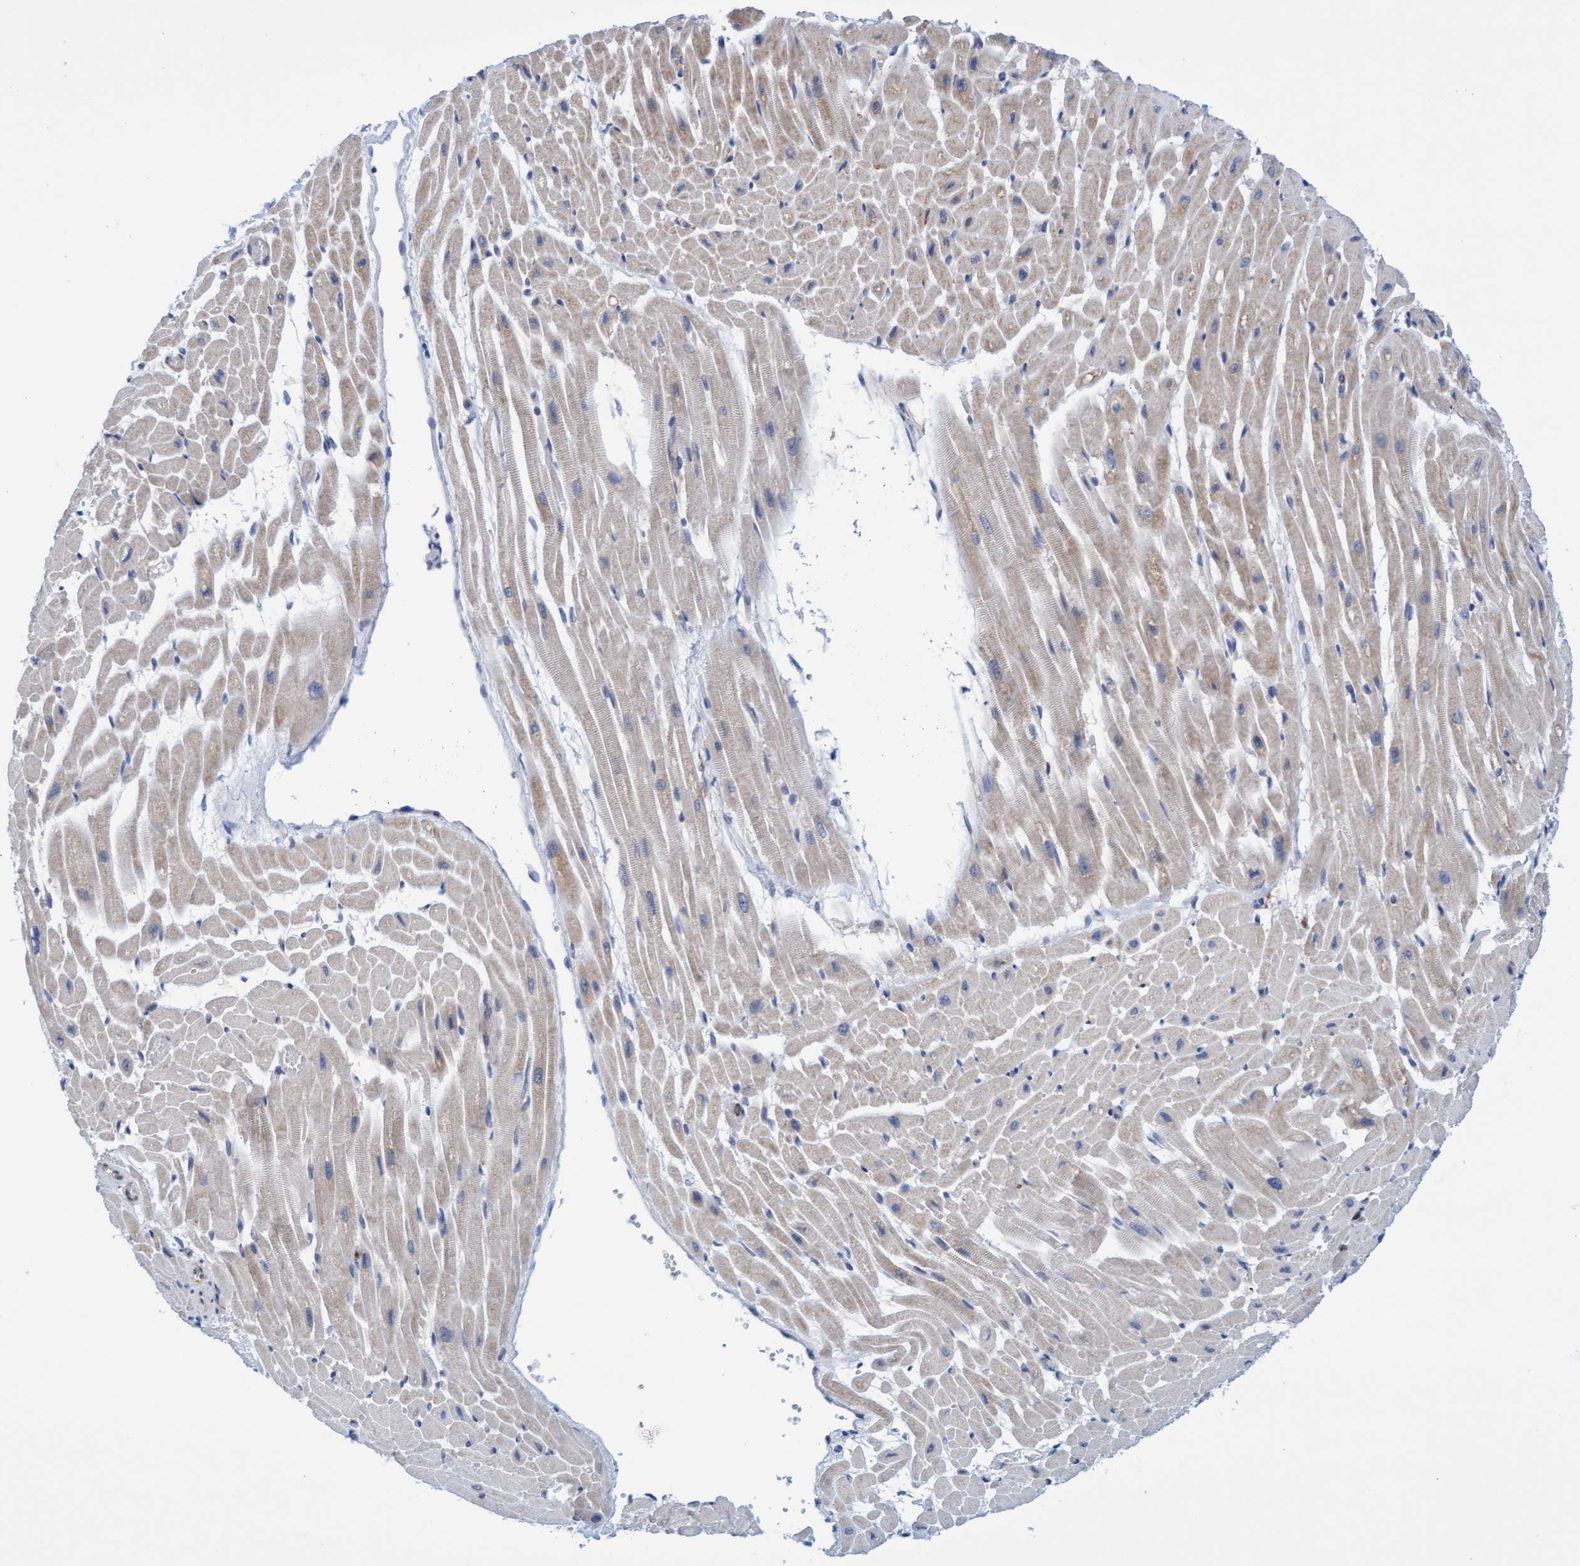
{"staining": {"intensity": "moderate", "quantity": "25%-75%", "location": "cytoplasmic/membranous"}, "tissue": "heart muscle", "cell_type": "Cardiomyocytes", "image_type": "normal", "snomed": [{"axis": "morphology", "description": "Normal tissue, NOS"}, {"axis": "topography", "description": "Heart"}], "caption": "DAB immunohistochemical staining of unremarkable heart muscle reveals moderate cytoplasmic/membranous protein positivity in approximately 25%-75% of cardiomyocytes.", "gene": "FNBP1", "patient": {"sex": "male", "age": 45}}